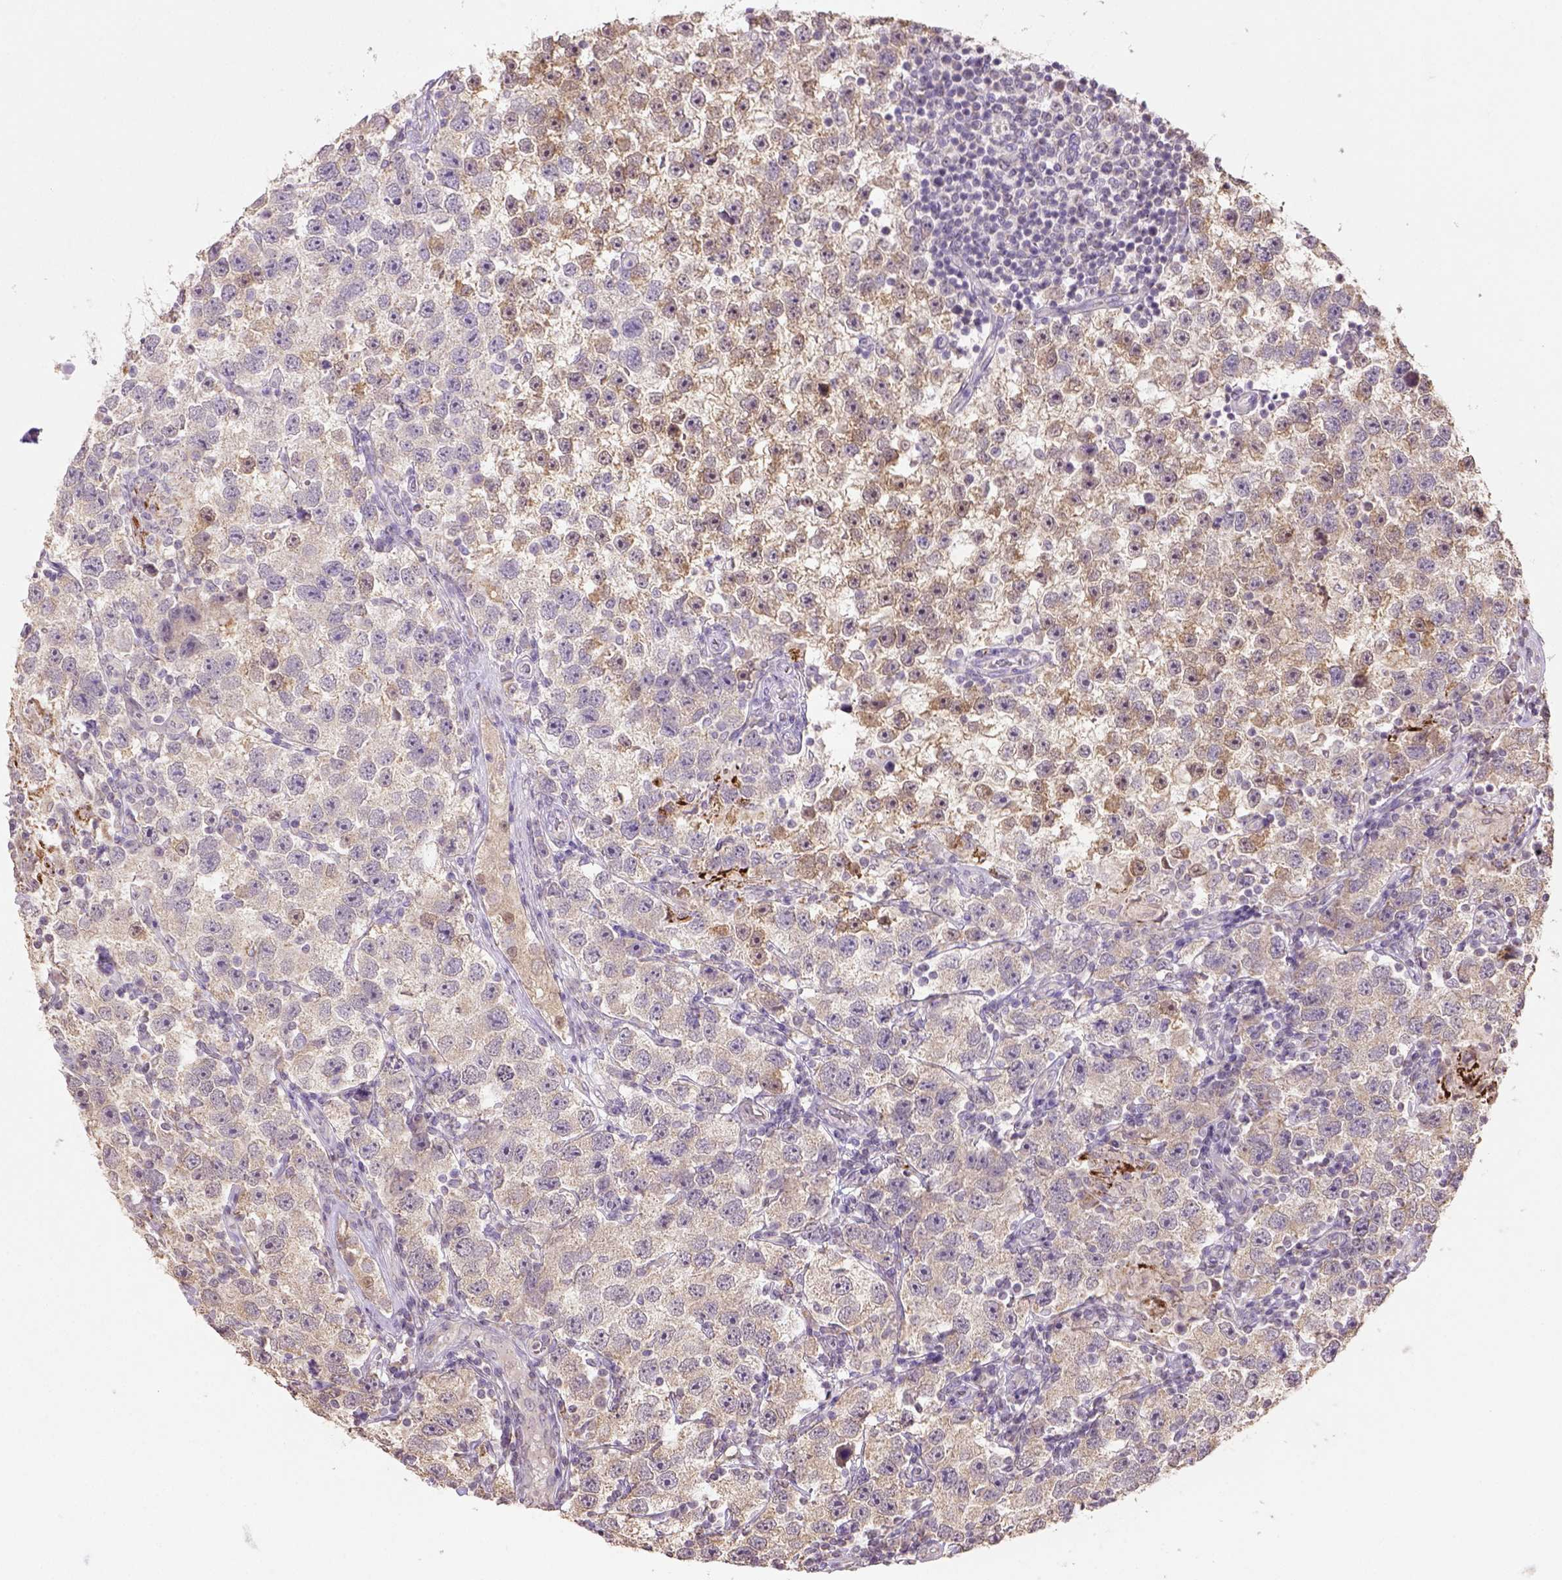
{"staining": {"intensity": "weak", "quantity": ">75%", "location": "cytoplasmic/membranous"}, "tissue": "testis cancer", "cell_type": "Tumor cells", "image_type": "cancer", "snomed": [{"axis": "morphology", "description": "Seminoma, NOS"}, {"axis": "topography", "description": "Testis"}], "caption": "DAB immunohistochemical staining of human testis cancer (seminoma) displays weak cytoplasmic/membranous protein positivity in approximately >75% of tumor cells.", "gene": "NUDT10", "patient": {"sex": "male", "age": 26}}